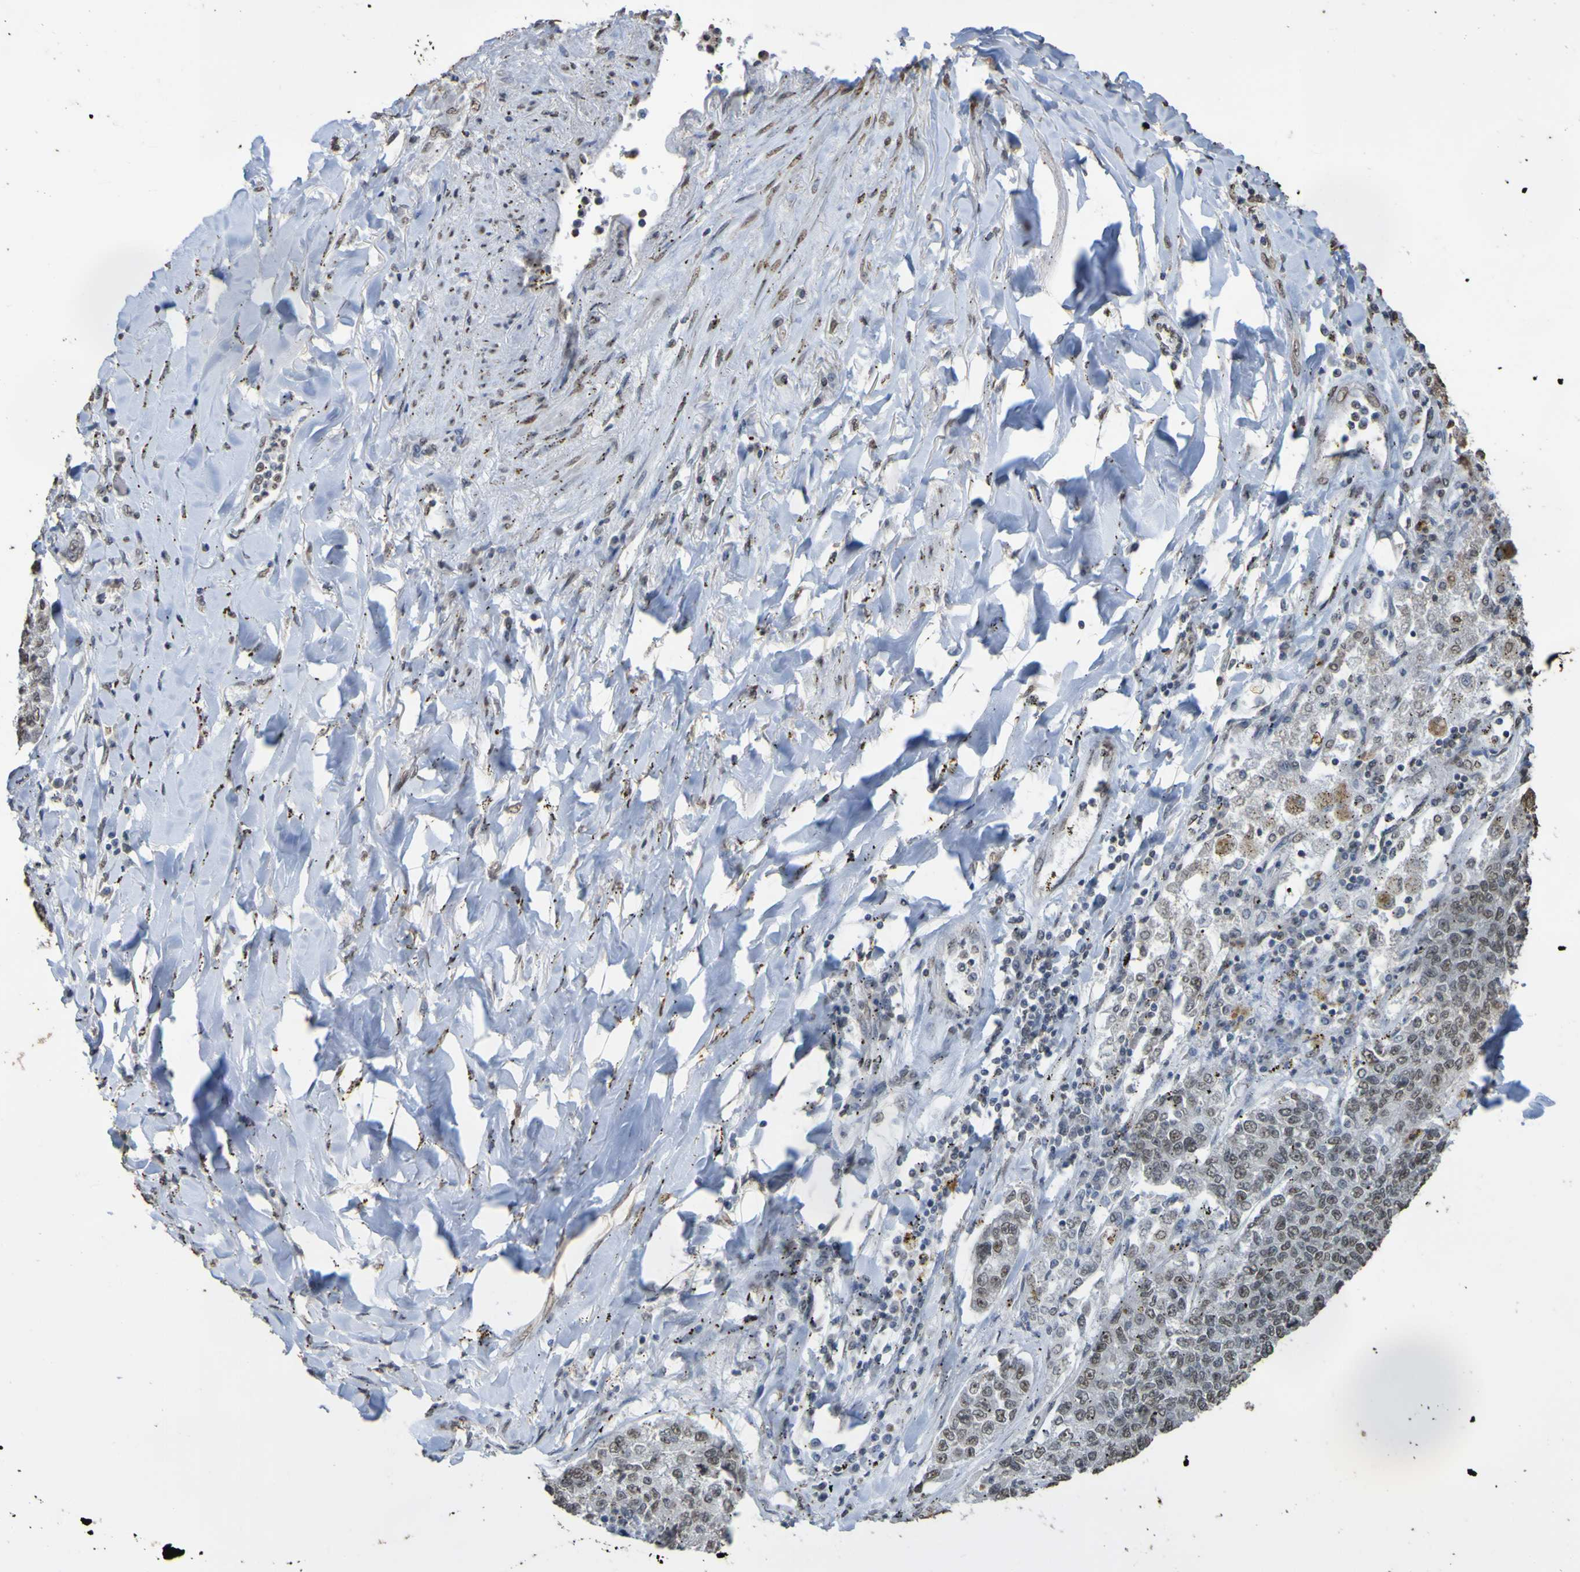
{"staining": {"intensity": "weak", "quantity": ">75%", "location": "nuclear"}, "tissue": "lung cancer", "cell_type": "Tumor cells", "image_type": "cancer", "snomed": [{"axis": "morphology", "description": "Adenocarcinoma, NOS"}, {"axis": "topography", "description": "Lung"}], "caption": "Lung cancer was stained to show a protein in brown. There is low levels of weak nuclear positivity in about >75% of tumor cells. (Stains: DAB in brown, nuclei in blue, Microscopy: brightfield microscopy at high magnification).", "gene": "ALKBH2", "patient": {"sex": "male", "age": 49}}